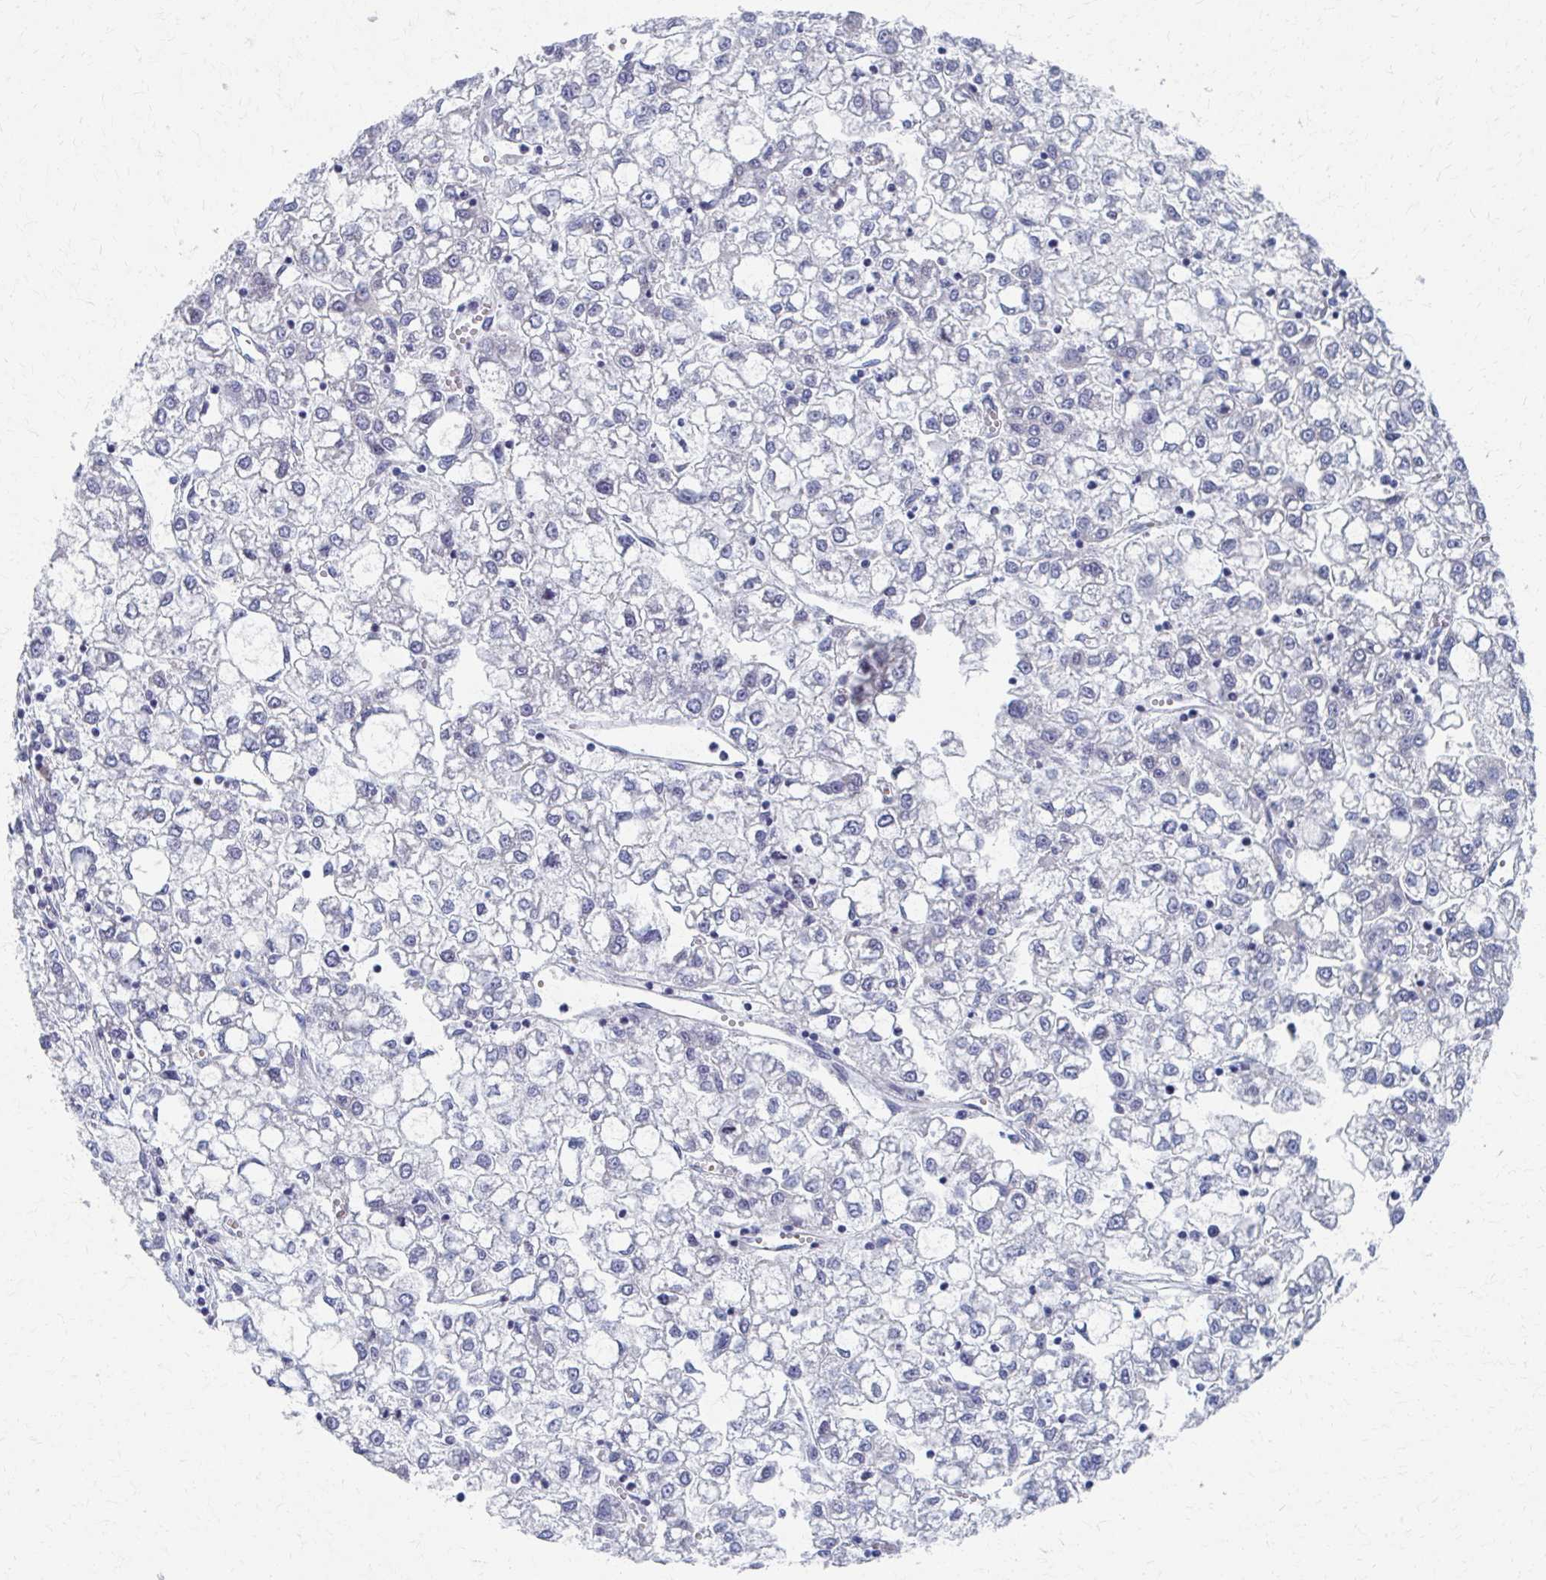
{"staining": {"intensity": "negative", "quantity": "none", "location": "none"}, "tissue": "liver cancer", "cell_type": "Tumor cells", "image_type": "cancer", "snomed": [{"axis": "morphology", "description": "Carcinoma, Hepatocellular, NOS"}, {"axis": "topography", "description": "Liver"}], "caption": "An image of human liver hepatocellular carcinoma is negative for staining in tumor cells.", "gene": "ABHD16B", "patient": {"sex": "male", "age": 40}}